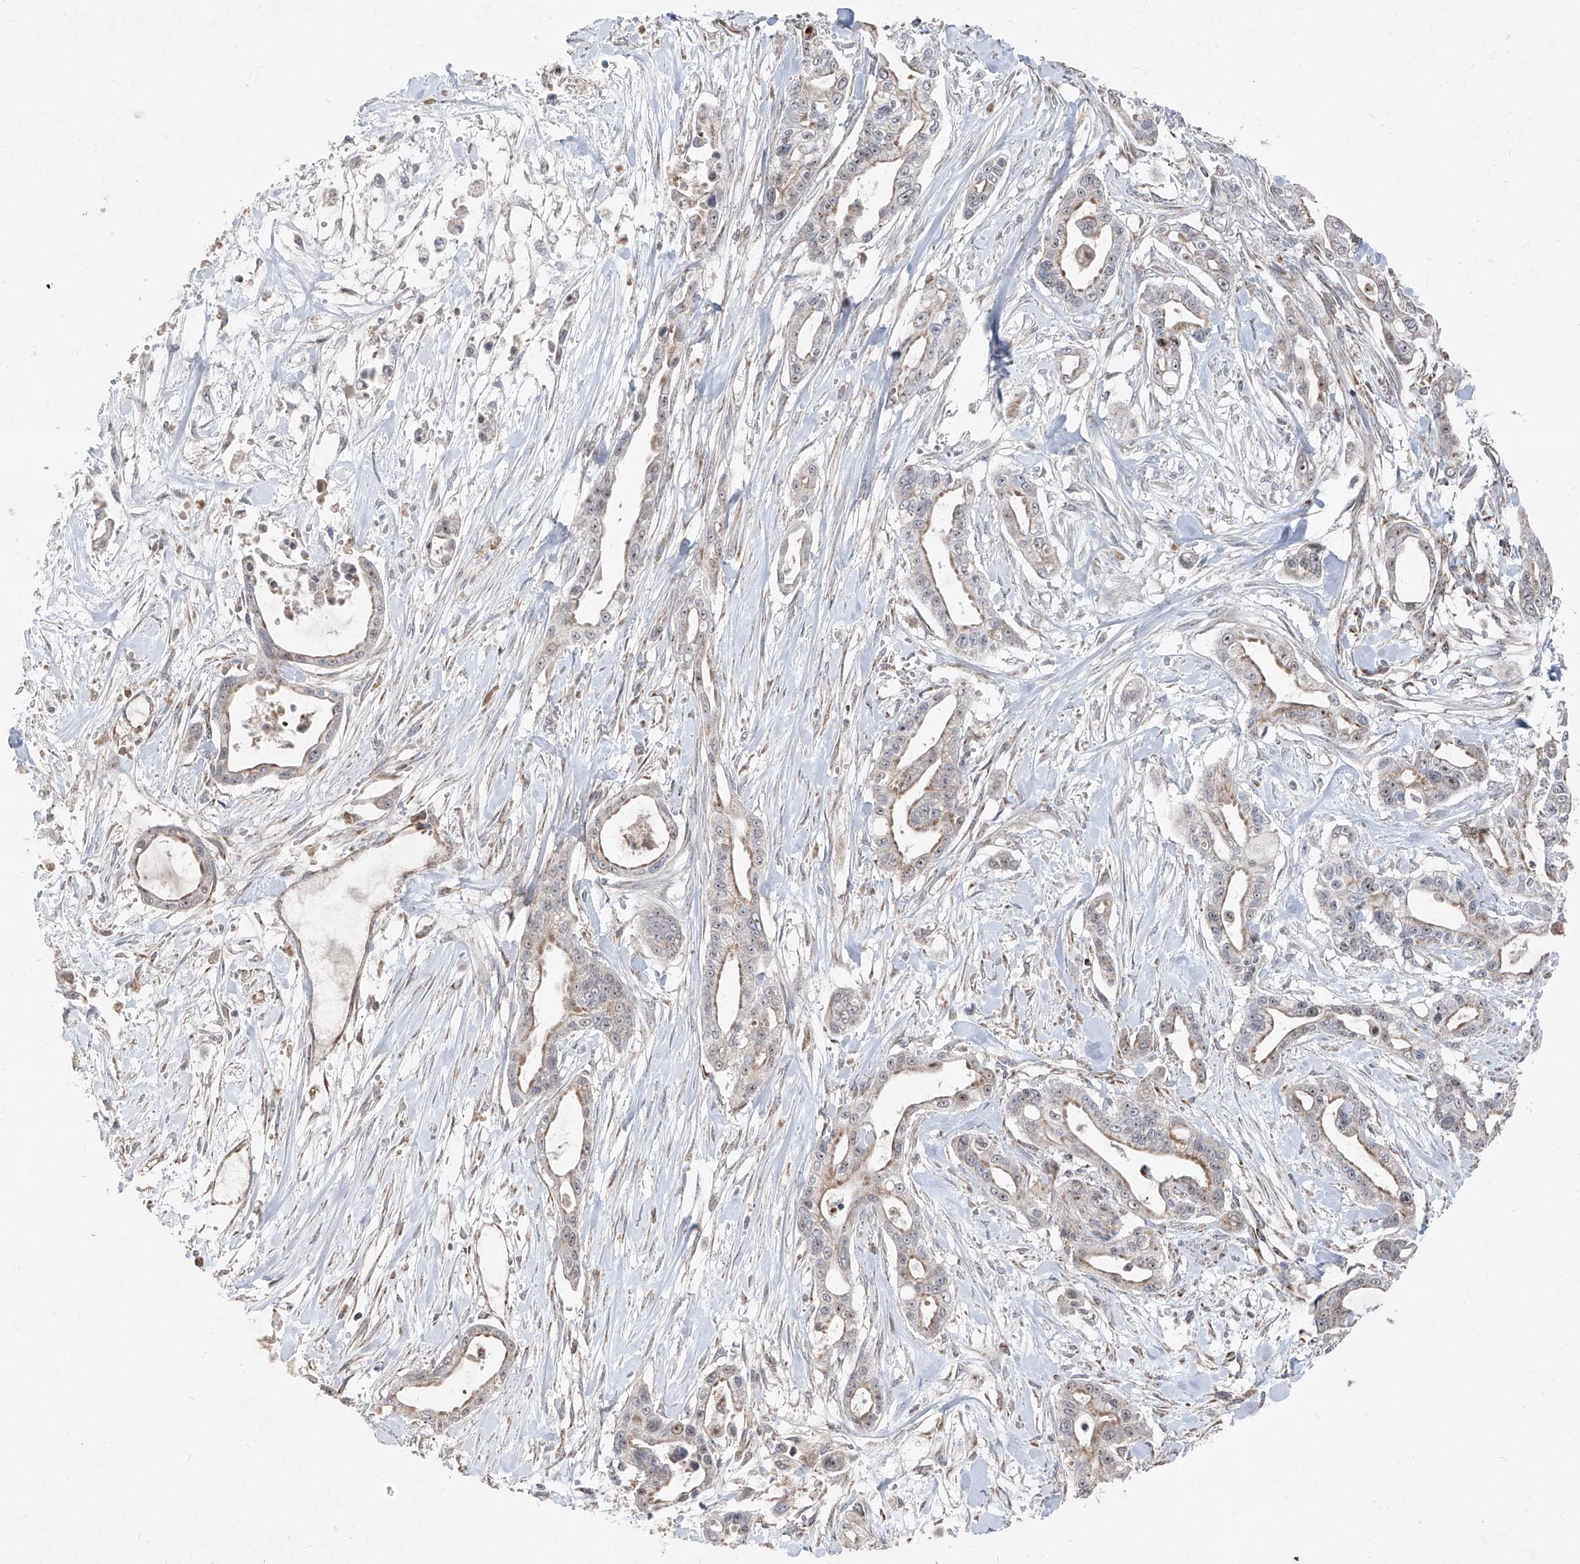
{"staining": {"intensity": "moderate", "quantity": "<25%", "location": "cytoplasmic/membranous"}, "tissue": "pancreatic cancer", "cell_type": "Tumor cells", "image_type": "cancer", "snomed": [{"axis": "morphology", "description": "Adenocarcinoma, NOS"}, {"axis": "topography", "description": "Pancreas"}], "caption": "Immunohistochemical staining of adenocarcinoma (pancreatic) reveals moderate cytoplasmic/membranous protein staining in approximately <25% of tumor cells.", "gene": "NDUFB3", "patient": {"sex": "male", "age": 68}}